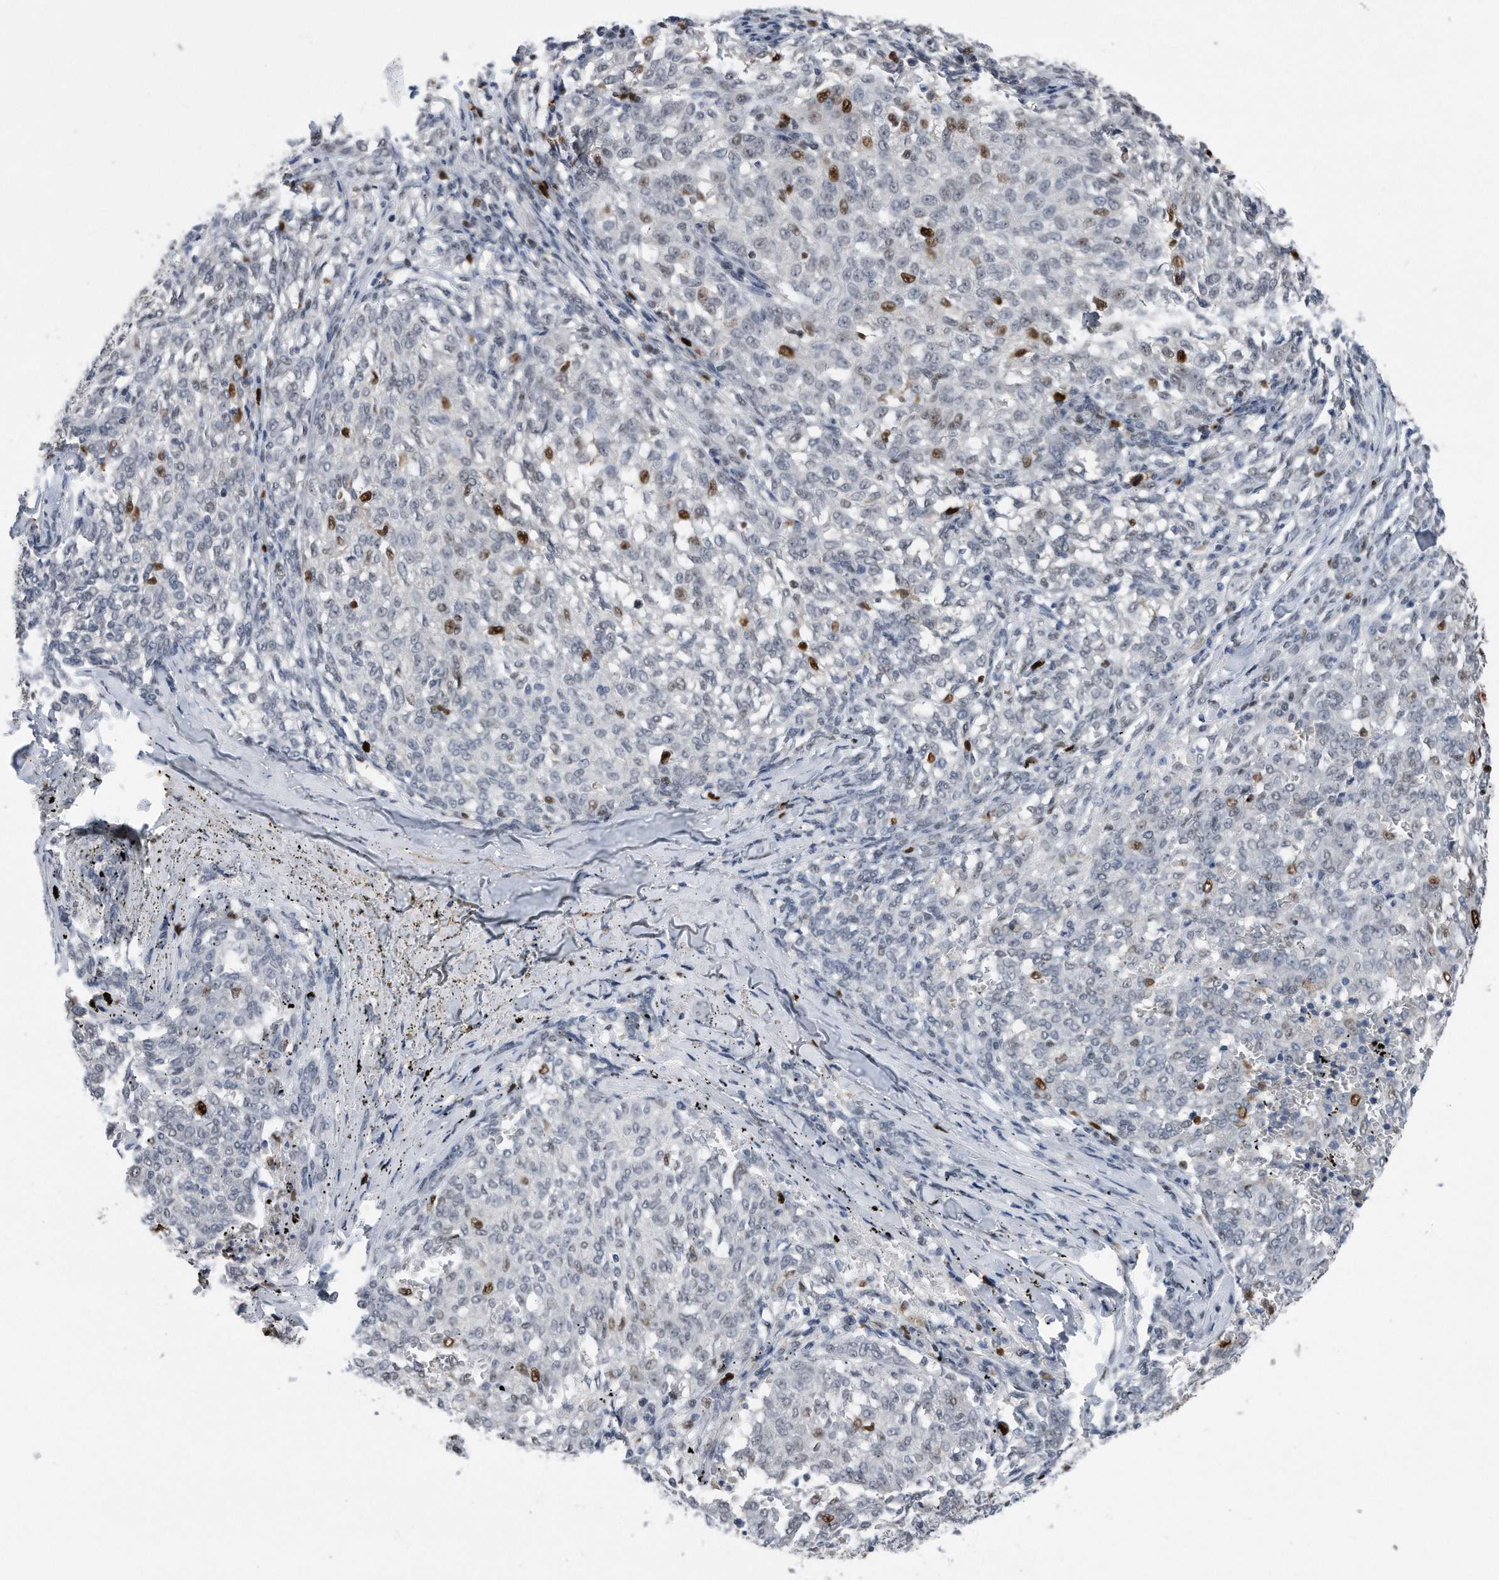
{"staining": {"intensity": "strong", "quantity": "<25%", "location": "nuclear"}, "tissue": "melanoma", "cell_type": "Tumor cells", "image_type": "cancer", "snomed": [{"axis": "morphology", "description": "Malignant melanoma, NOS"}, {"axis": "topography", "description": "Skin"}], "caption": "Immunohistochemical staining of melanoma reveals medium levels of strong nuclear positivity in approximately <25% of tumor cells.", "gene": "PCNA", "patient": {"sex": "female", "age": 72}}